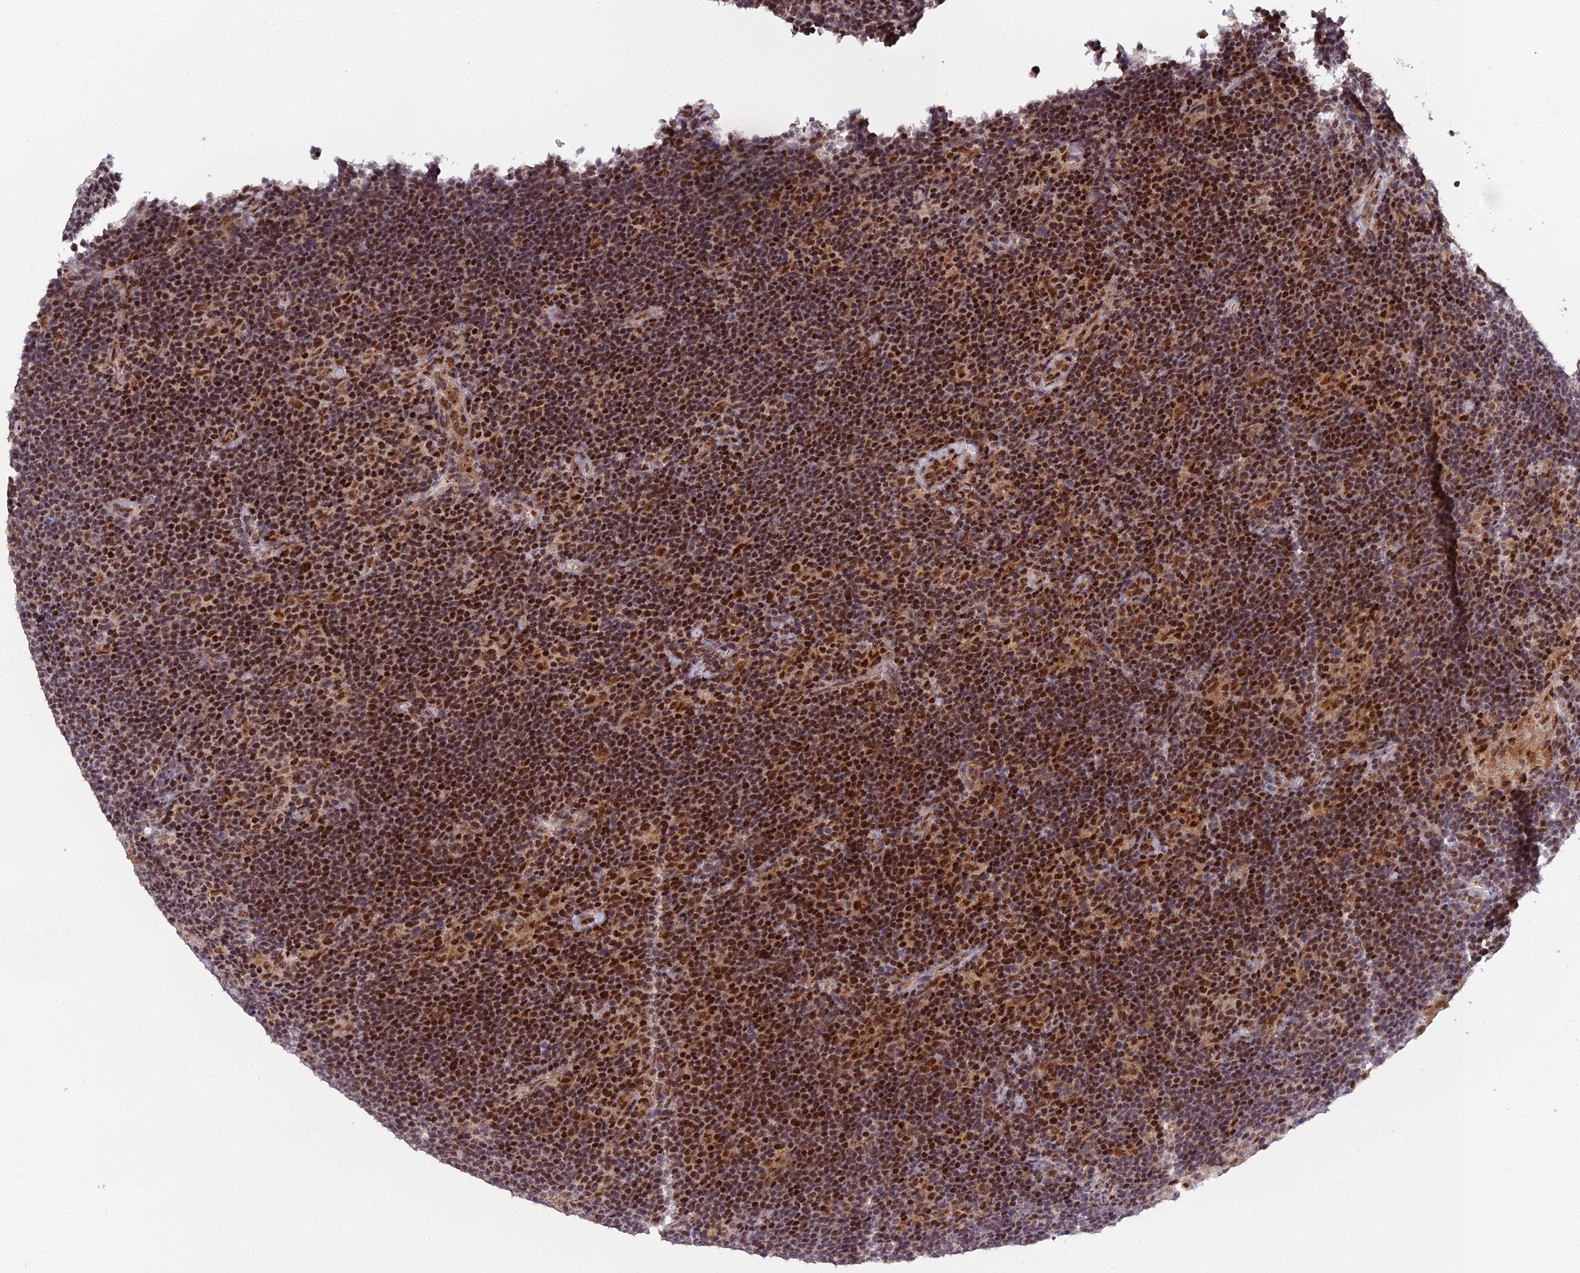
{"staining": {"intensity": "moderate", "quantity": ">75%", "location": "nuclear"}, "tissue": "lymphoma", "cell_type": "Tumor cells", "image_type": "cancer", "snomed": [{"axis": "morphology", "description": "Hodgkin's disease, NOS"}, {"axis": "topography", "description": "Lymph node"}], "caption": "Tumor cells exhibit medium levels of moderate nuclear staining in about >75% of cells in Hodgkin's disease.", "gene": "ARL2", "patient": {"sex": "female", "age": 57}}